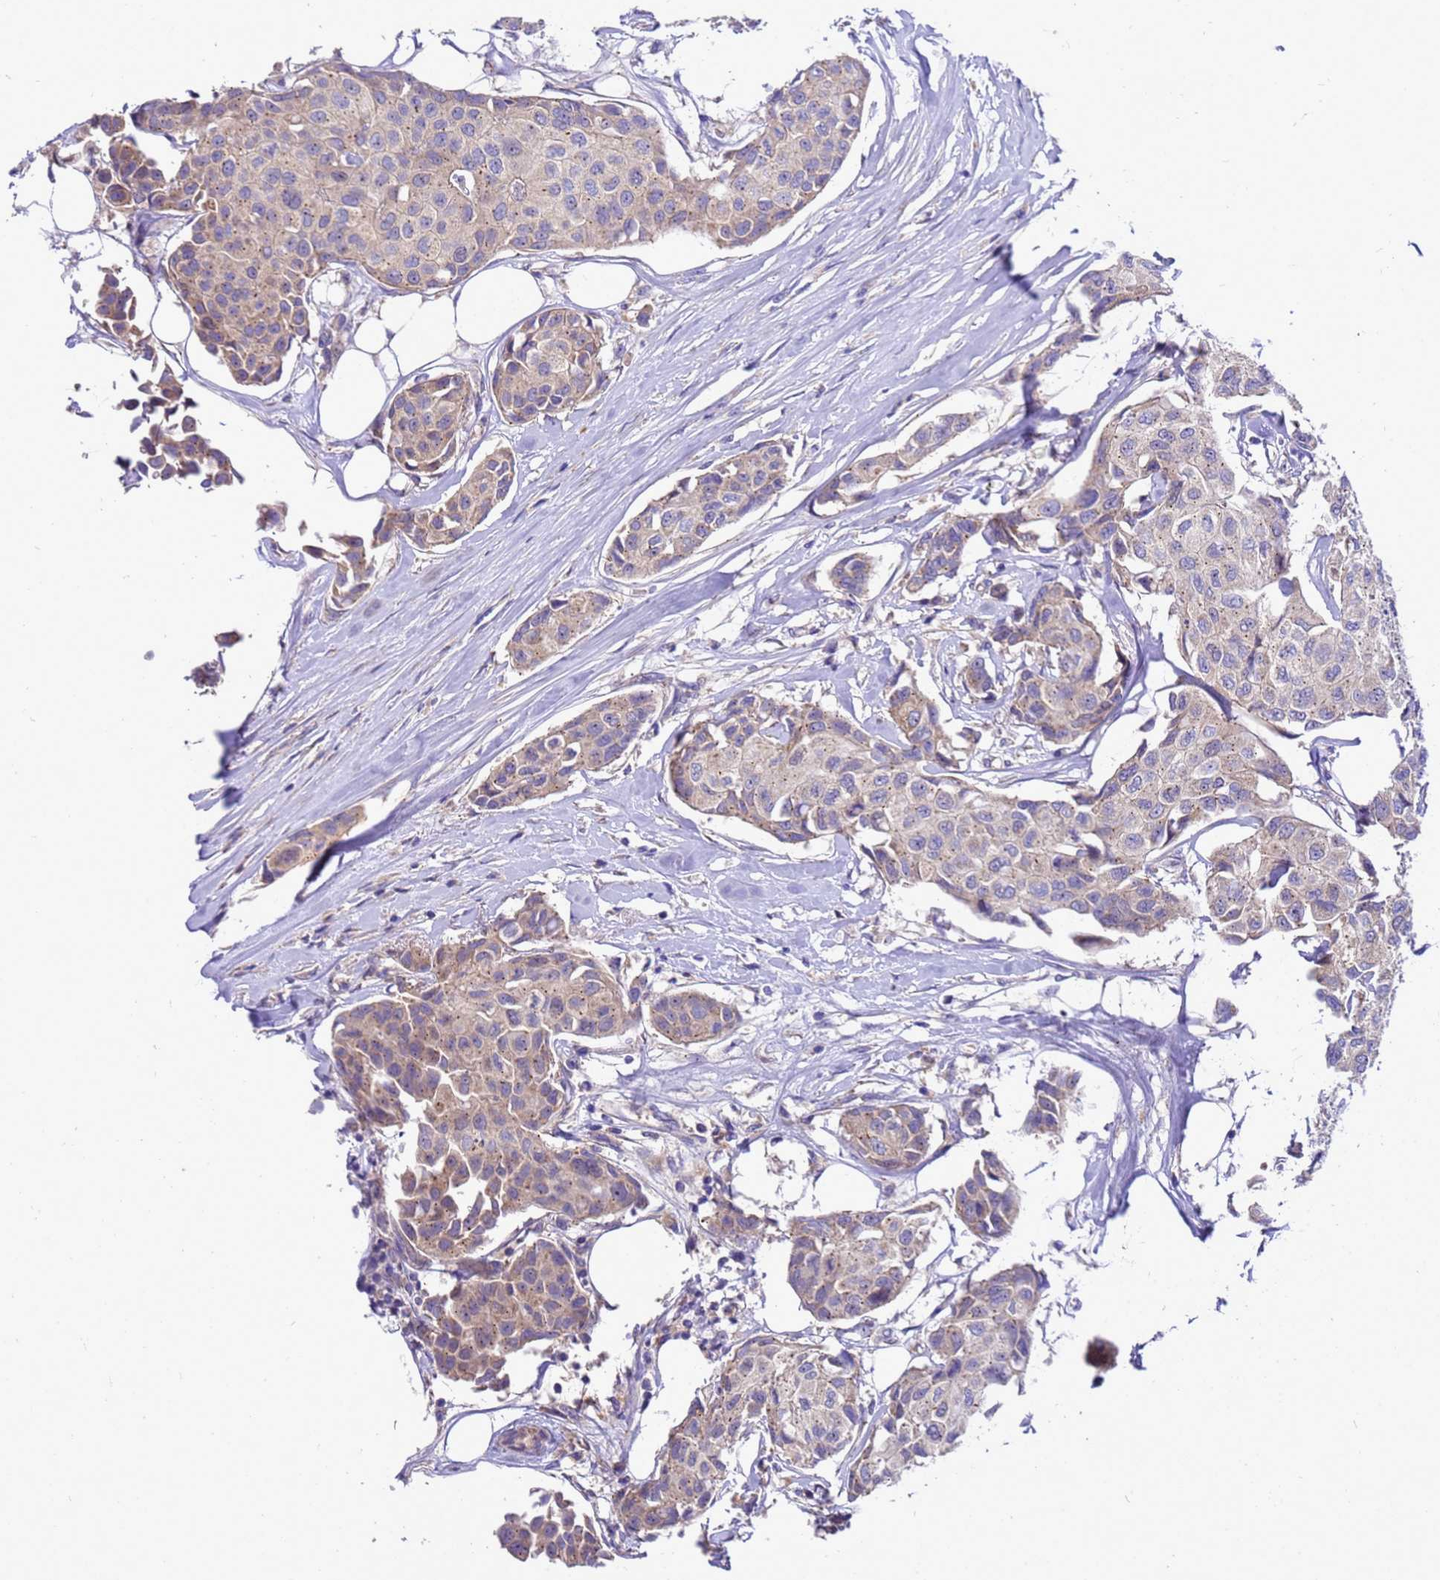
{"staining": {"intensity": "weak", "quantity": "25%-75%", "location": "cytoplasmic/membranous"}, "tissue": "breast cancer", "cell_type": "Tumor cells", "image_type": "cancer", "snomed": [{"axis": "morphology", "description": "Duct carcinoma"}, {"axis": "topography", "description": "Breast"}], "caption": "A photomicrograph of breast cancer stained for a protein reveals weak cytoplasmic/membranous brown staining in tumor cells. Nuclei are stained in blue.", "gene": "POP7", "patient": {"sex": "female", "age": 80}}